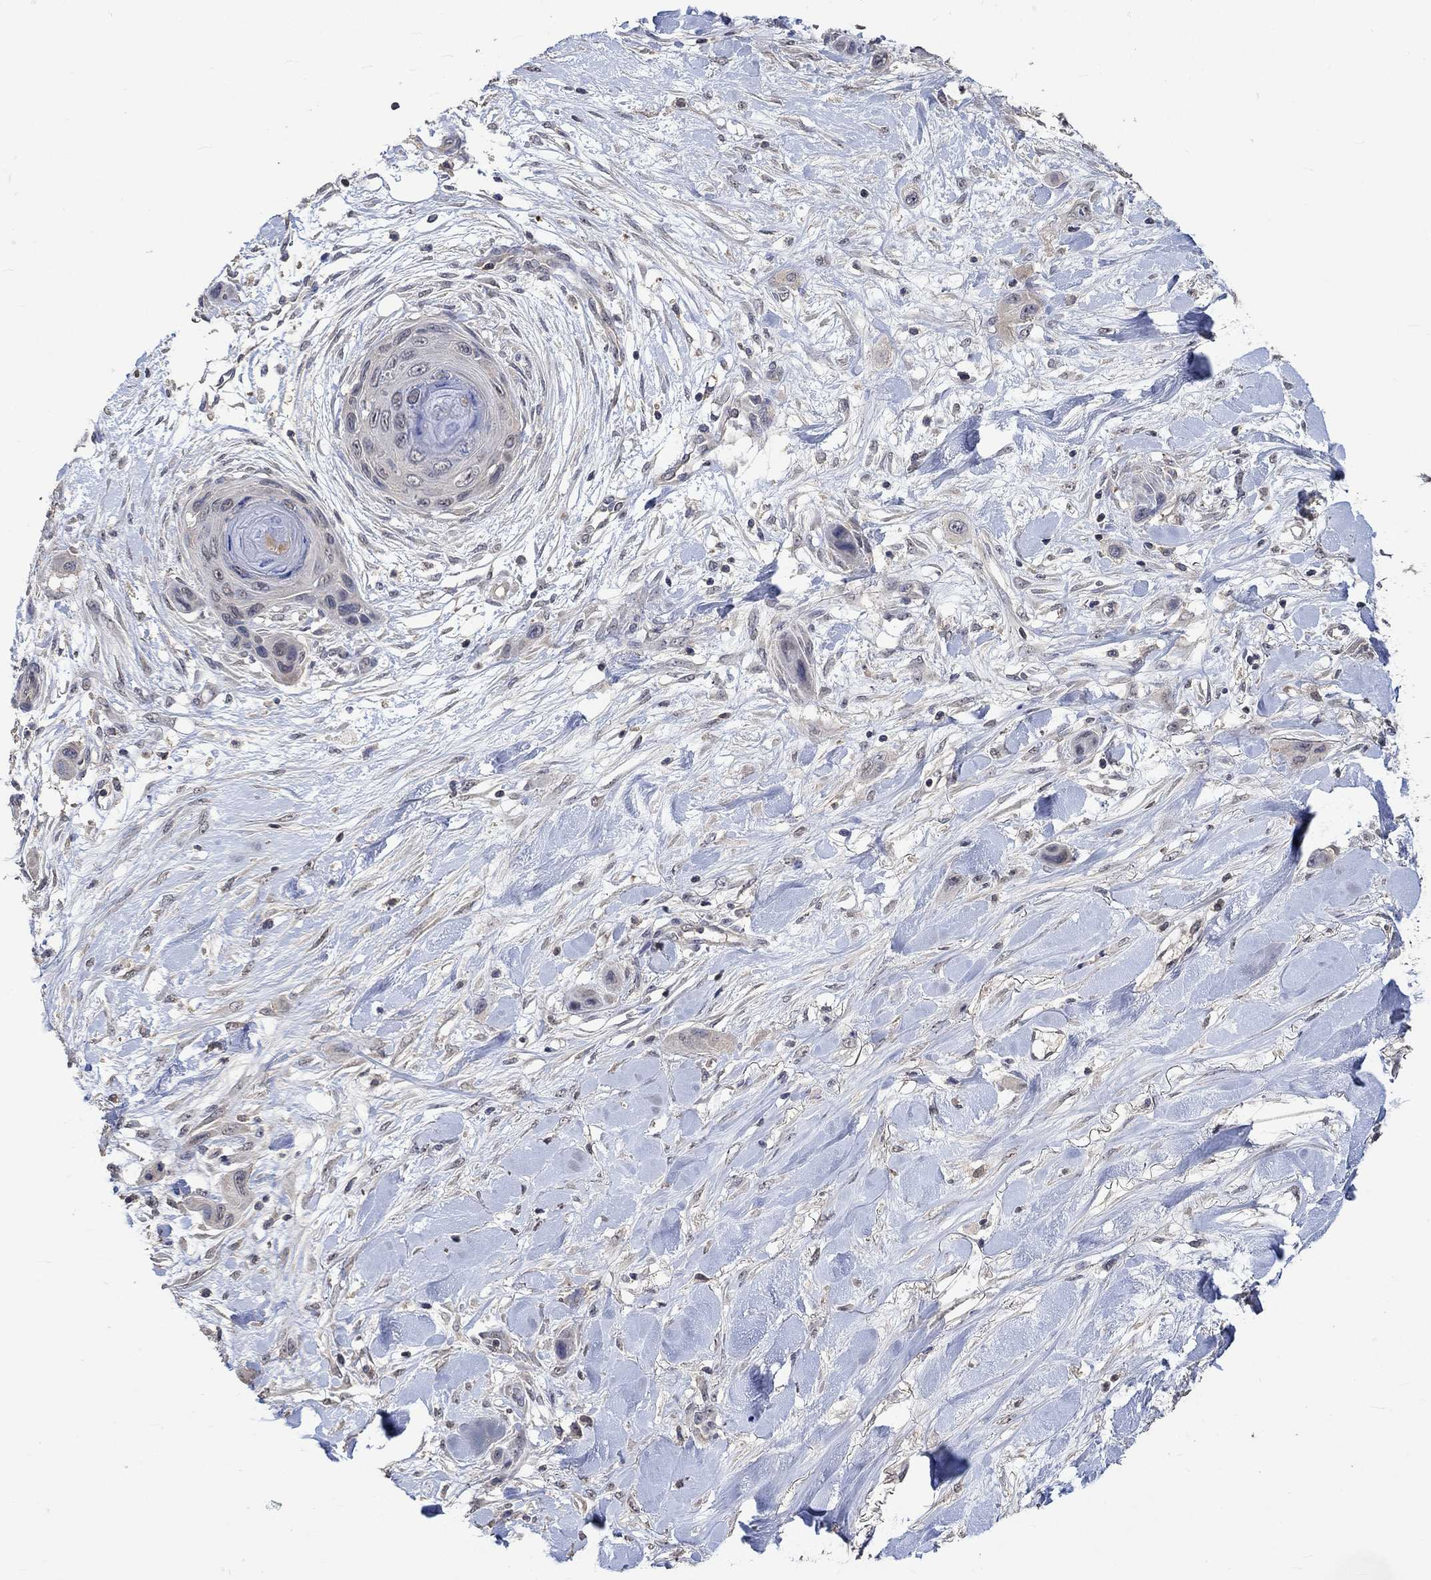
{"staining": {"intensity": "negative", "quantity": "none", "location": "none"}, "tissue": "skin cancer", "cell_type": "Tumor cells", "image_type": "cancer", "snomed": [{"axis": "morphology", "description": "Squamous cell carcinoma, NOS"}, {"axis": "topography", "description": "Skin"}], "caption": "This is an immunohistochemistry image of human skin cancer (squamous cell carcinoma). There is no expression in tumor cells.", "gene": "PTPN20", "patient": {"sex": "male", "age": 79}}